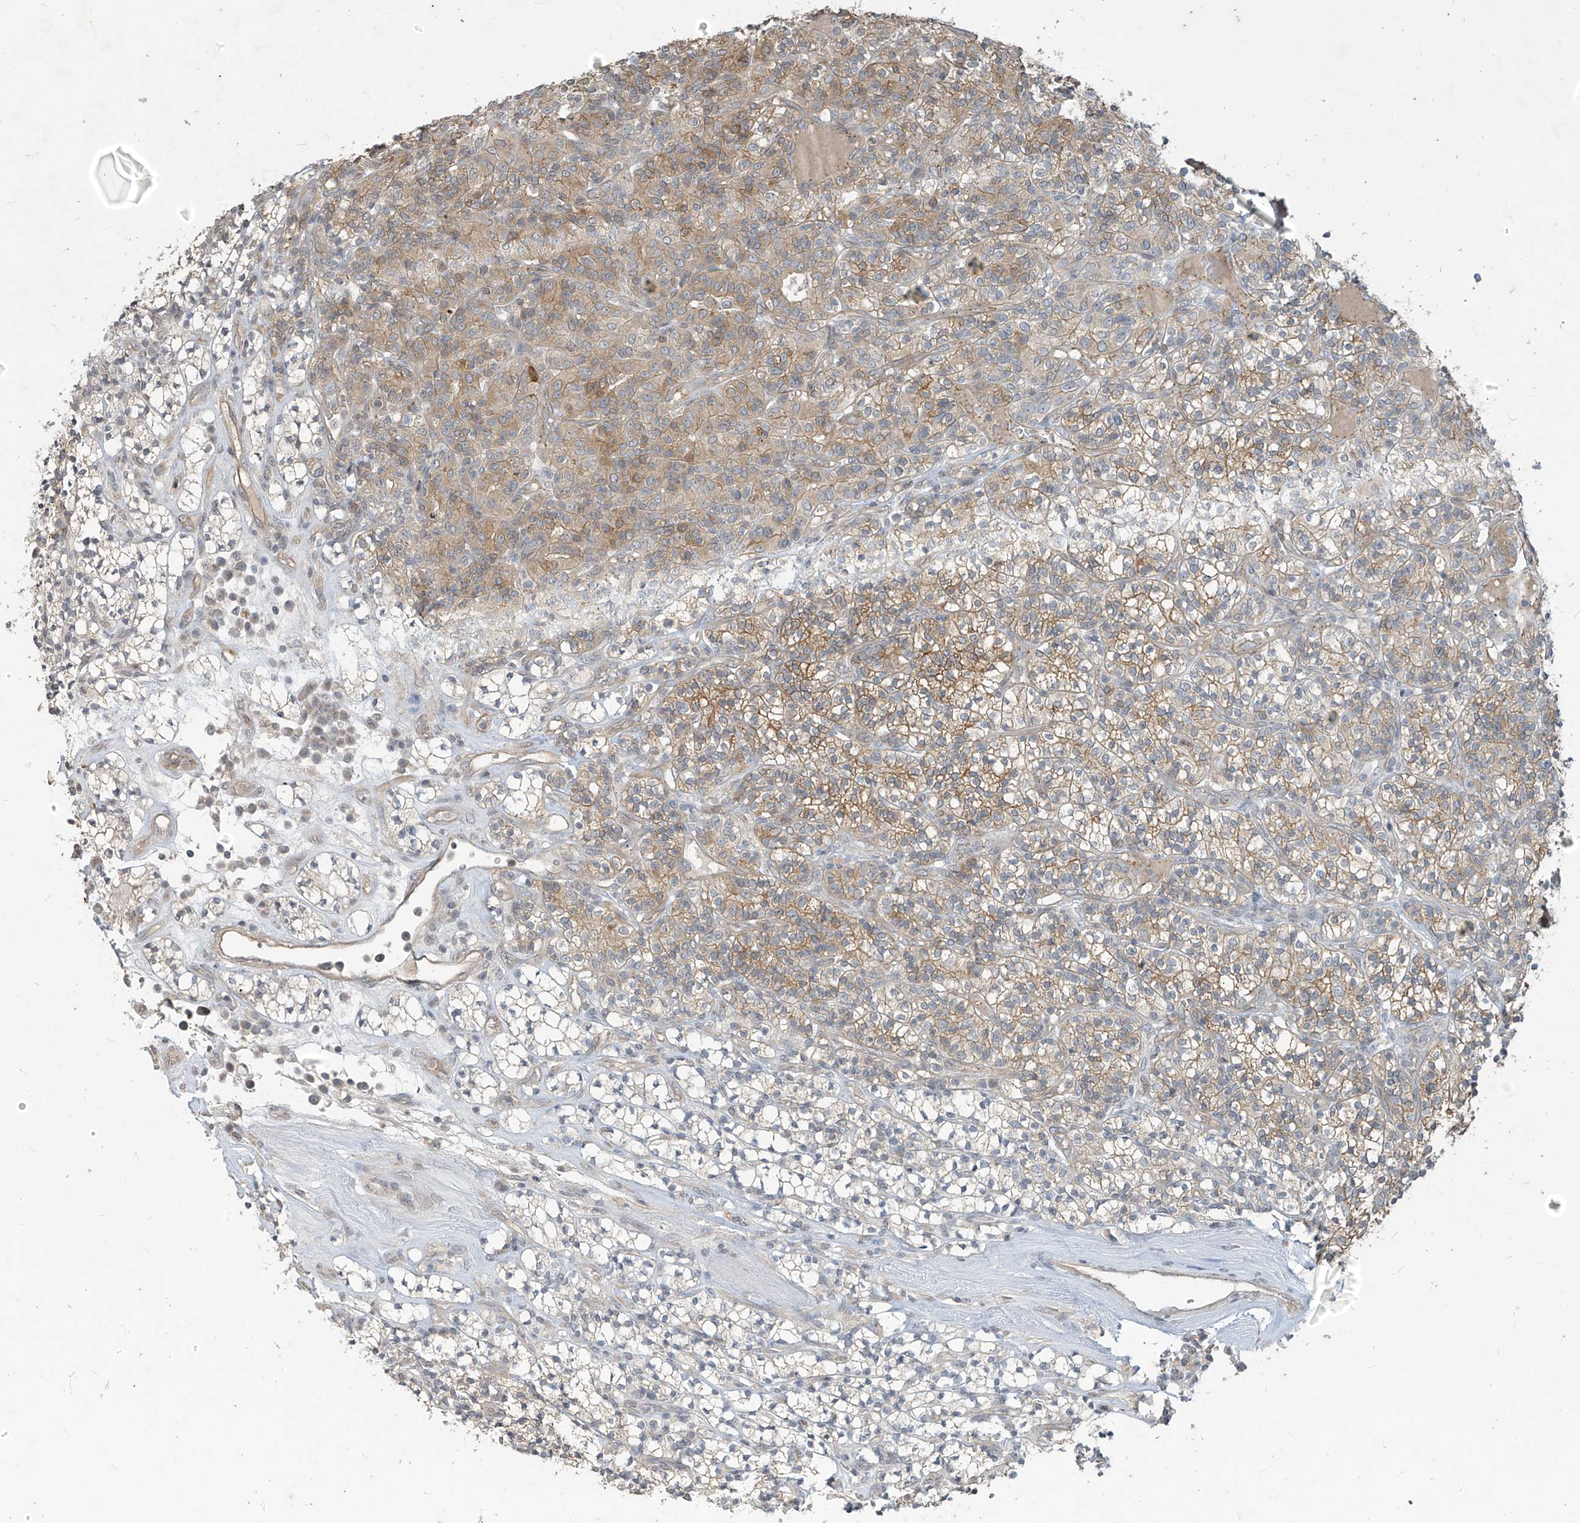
{"staining": {"intensity": "moderate", "quantity": "25%-75%", "location": "cytoplasmic/membranous"}, "tissue": "renal cancer", "cell_type": "Tumor cells", "image_type": "cancer", "snomed": [{"axis": "morphology", "description": "Adenocarcinoma, NOS"}, {"axis": "topography", "description": "Kidney"}], "caption": "Immunohistochemistry (IHC) image of renal cancer (adenocarcinoma) stained for a protein (brown), which exhibits medium levels of moderate cytoplasmic/membranous expression in approximately 25%-75% of tumor cells.", "gene": "DGKQ", "patient": {"sex": "male", "age": 77}}